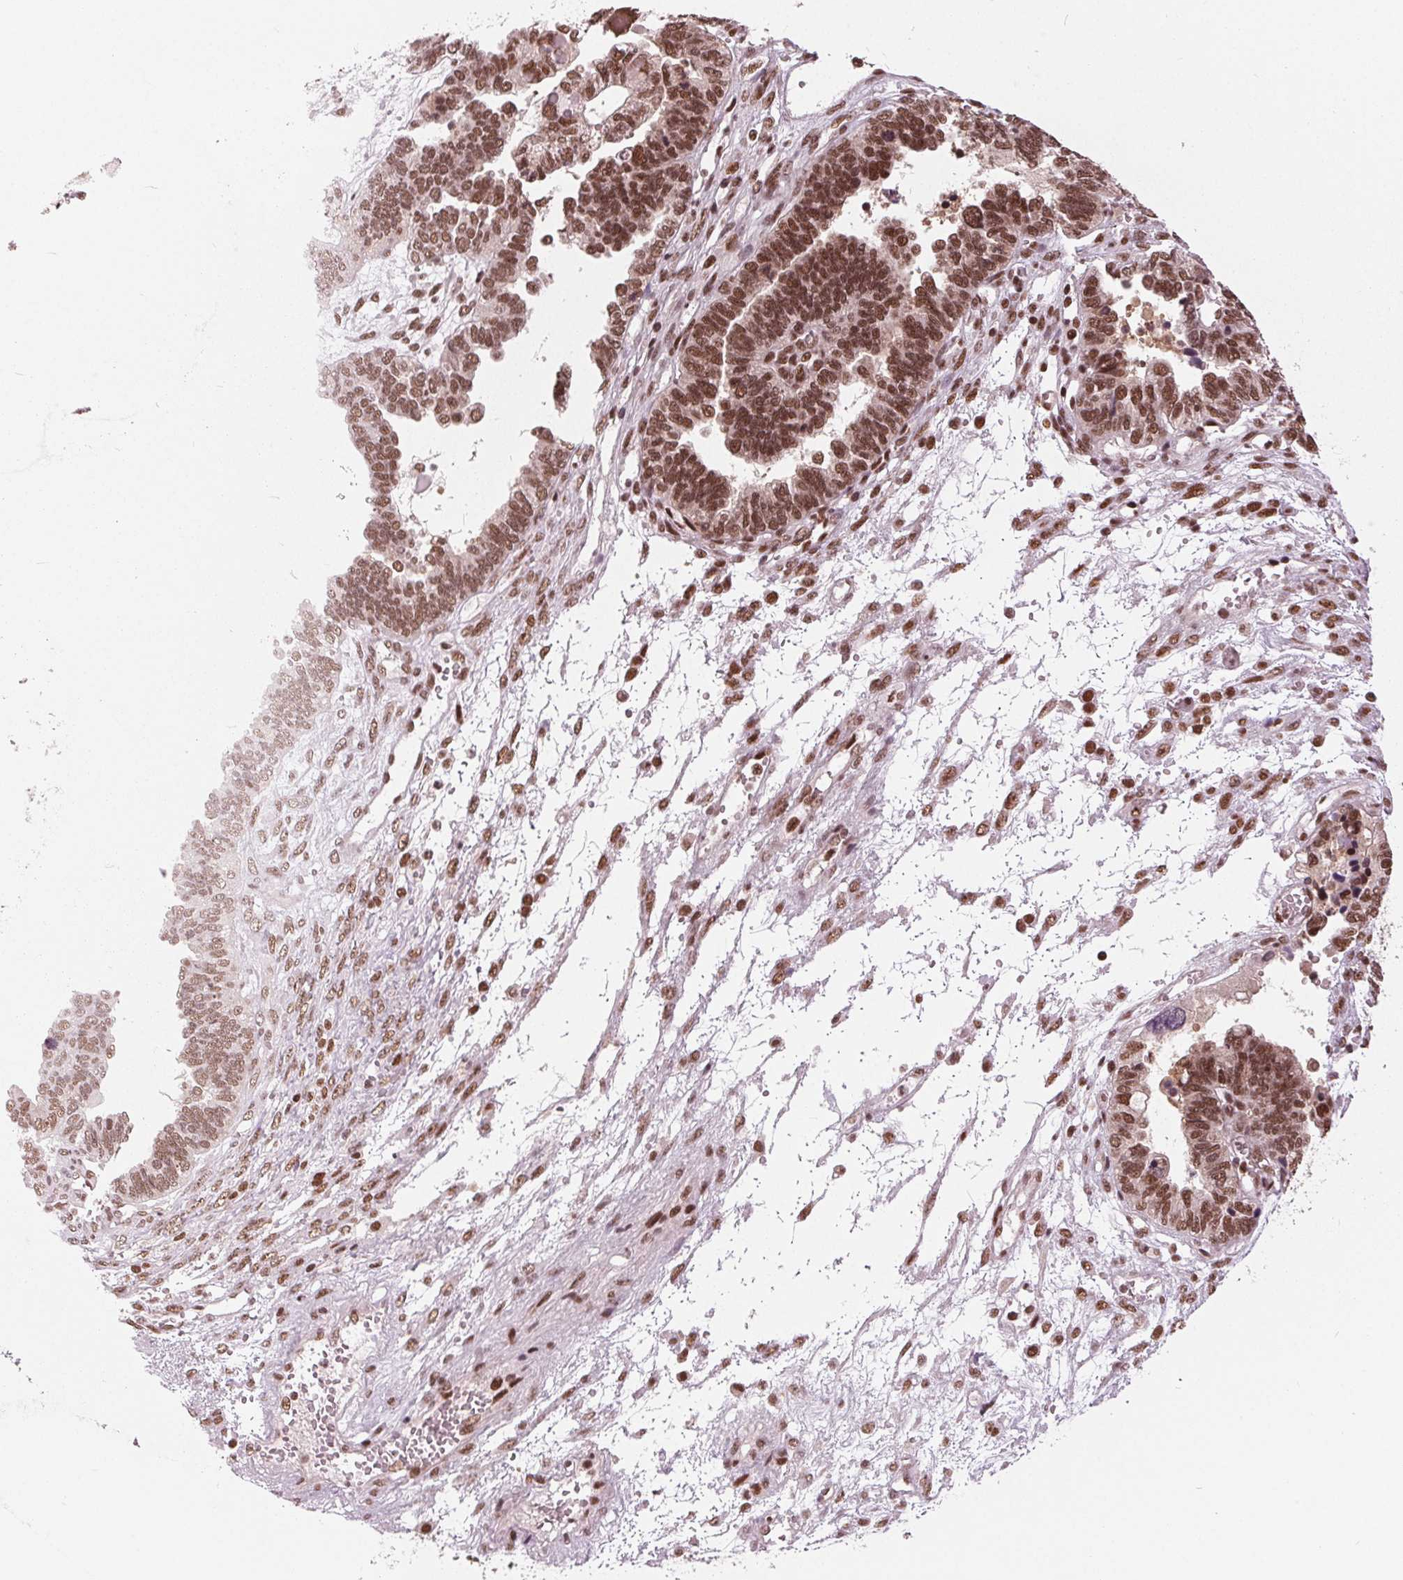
{"staining": {"intensity": "strong", "quantity": ">75%", "location": "nuclear"}, "tissue": "ovarian cancer", "cell_type": "Tumor cells", "image_type": "cancer", "snomed": [{"axis": "morphology", "description": "Cystadenocarcinoma, serous, NOS"}, {"axis": "topography", "description": "Ovary"}], "caption": "A photomicrograph of human ovarian serous cystadenocarcinoma stained for a protein exhibits strong nuclear brown staining in tumor cells.", "gene": "LSM2", "patient": {"sex": "female", "age": 51}}